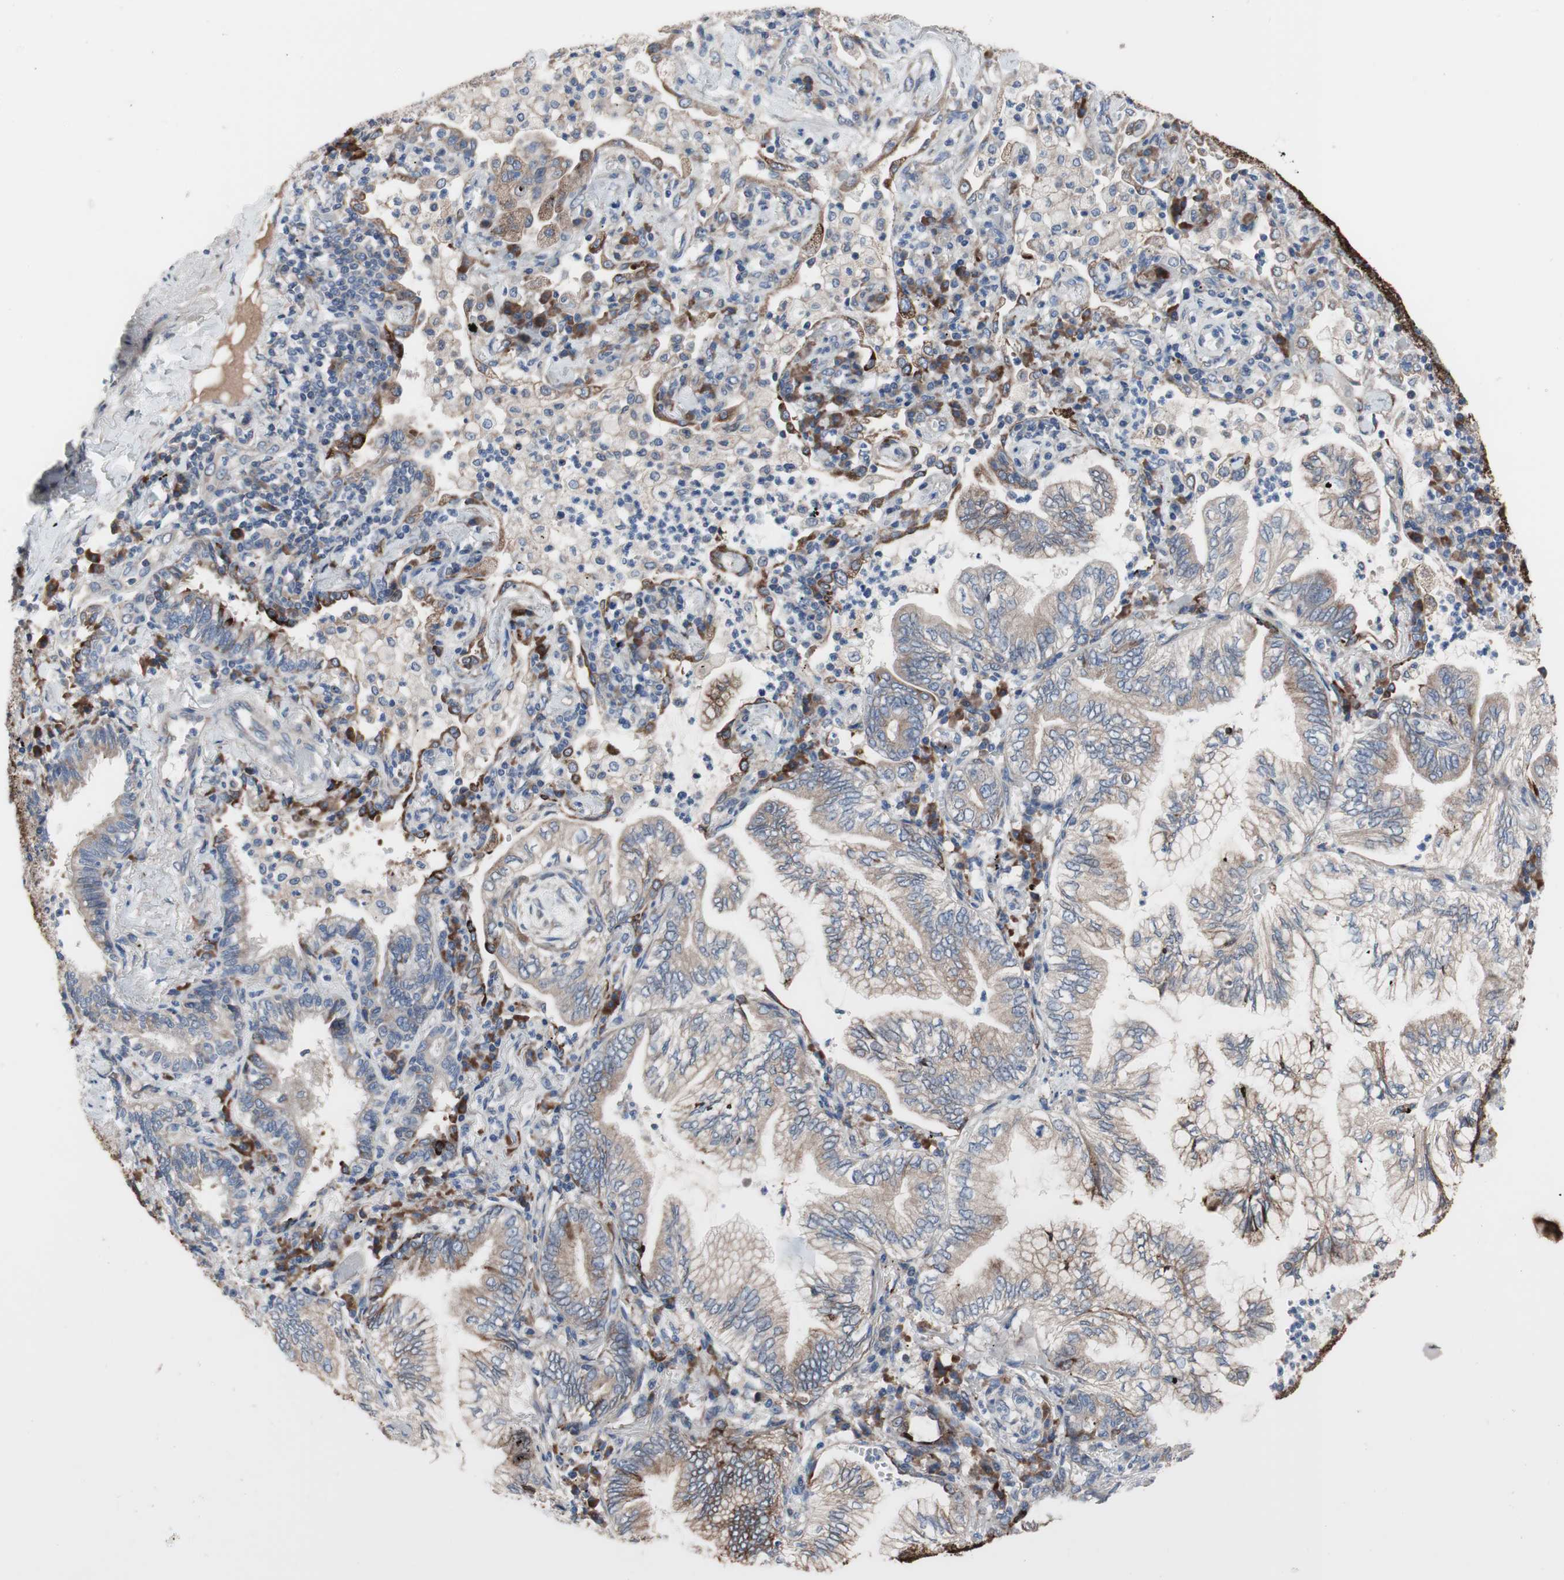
{"staining": {"intensity": "weak", "quantity": ">75%", "location": "cytoplasmic/membranous"}, "tissue": "lung cancer", "cell_type": "Tumor cells", "image_type": "cancer", "snomed": [{"axis": "morphology", "description": "Normal tissue, NOS"}, {"axis": "morphology", "description": "Adenocarcinoma, NOS"}, {"axis": "topography", "description": "Bronchus"}, {"axis": "topography", "description": "Lung"}], "caption": "Tumor cells demonstrate low levels of weak cytoplasmic/membranous expression in approximately >75% of cells in human adenocarcinoma (lung).", "gene": "KANSL1", "patient": {"sex": "female", "age": 70}}